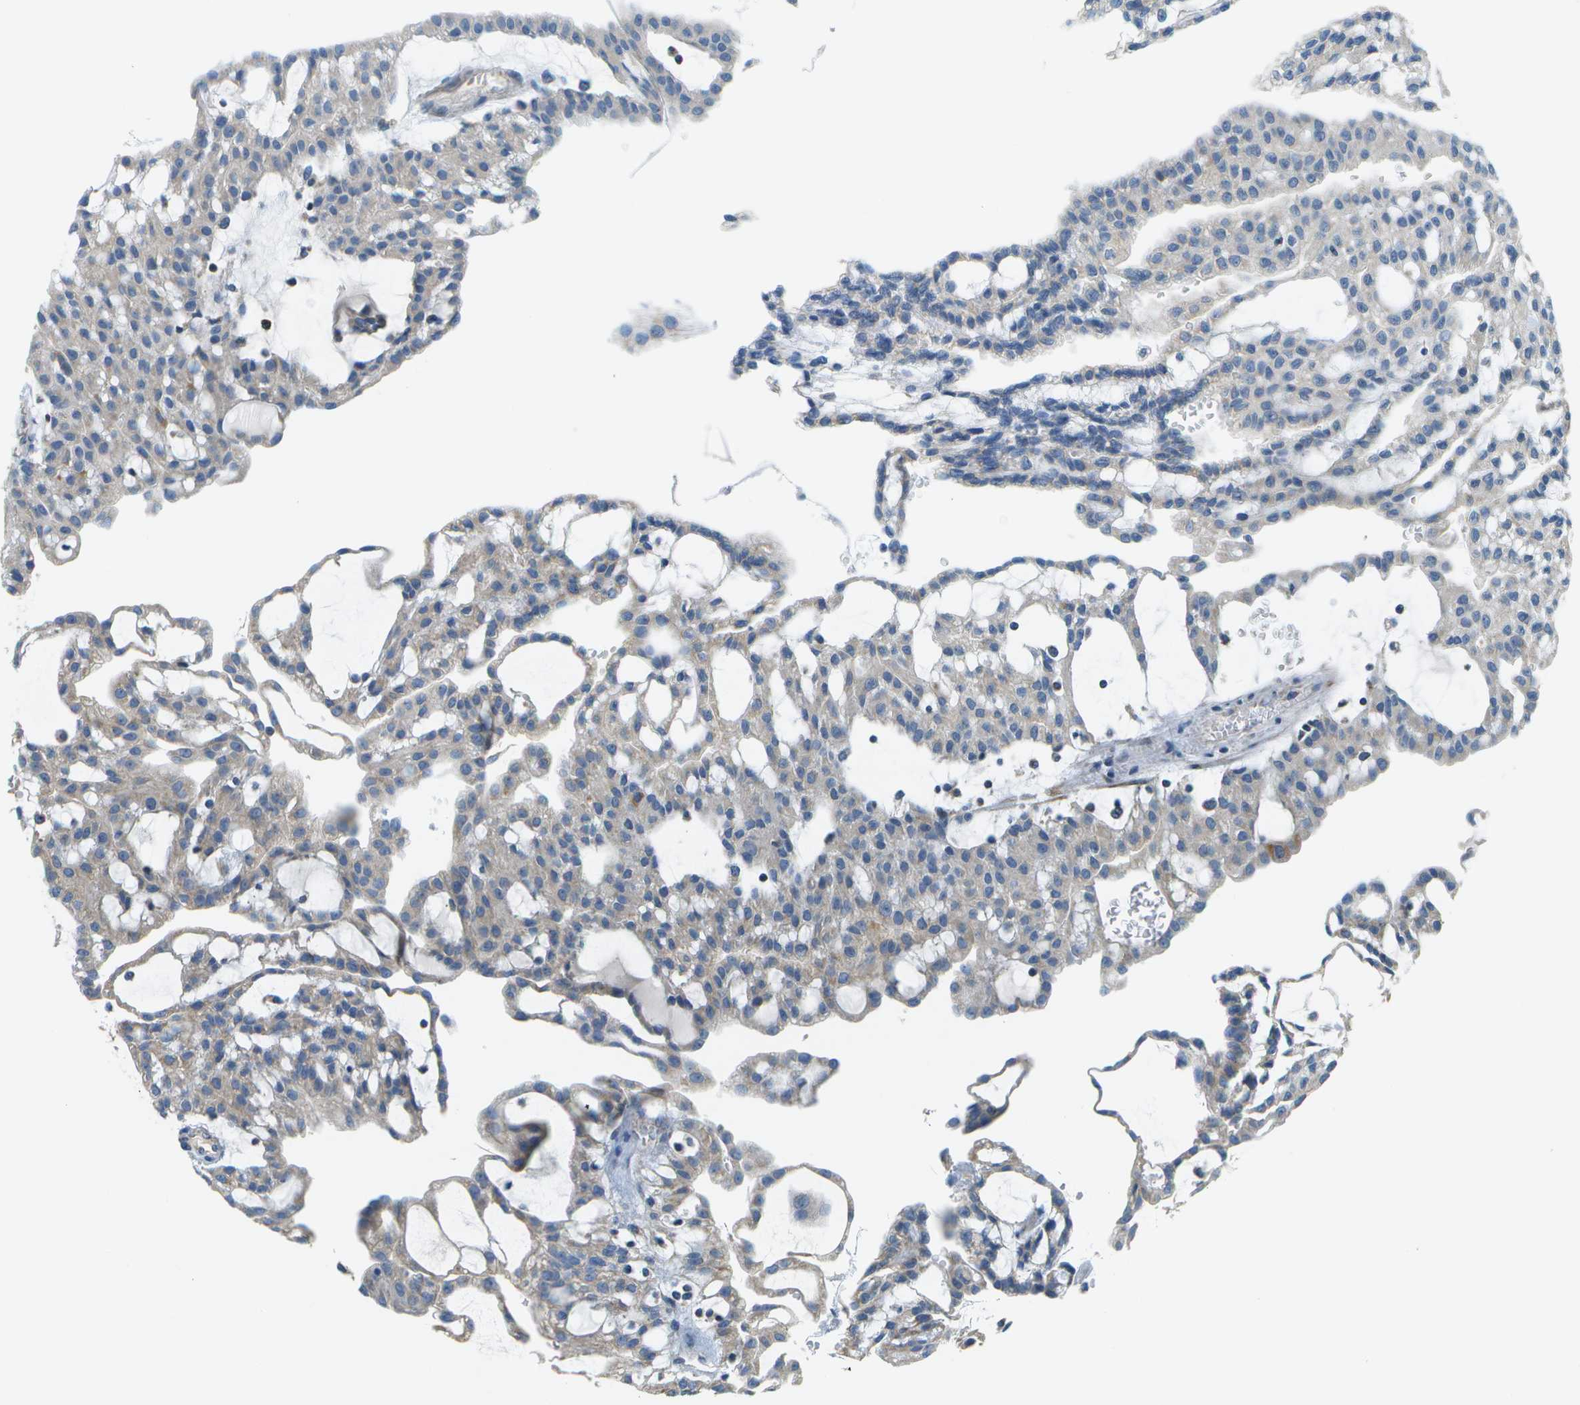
{"staining": {"intensity": "weak", "quantity": "<25%", "location": "cytoplasmic/membranous"}, "tissue": "renal cancer", "cell_type": "Tumor cells", "image_type": "cancer", "snomed": [{"axis": "morphology", "description": "Adenocarcinoma, NOS"}, {"axis": "topography", "description": "Kidney"}], "caption": "Tumor cells show no significant positivity in adenocarcinoma (renal).", "gene": "PTGIS", "patient": {"sex": "male", "age": 63}}